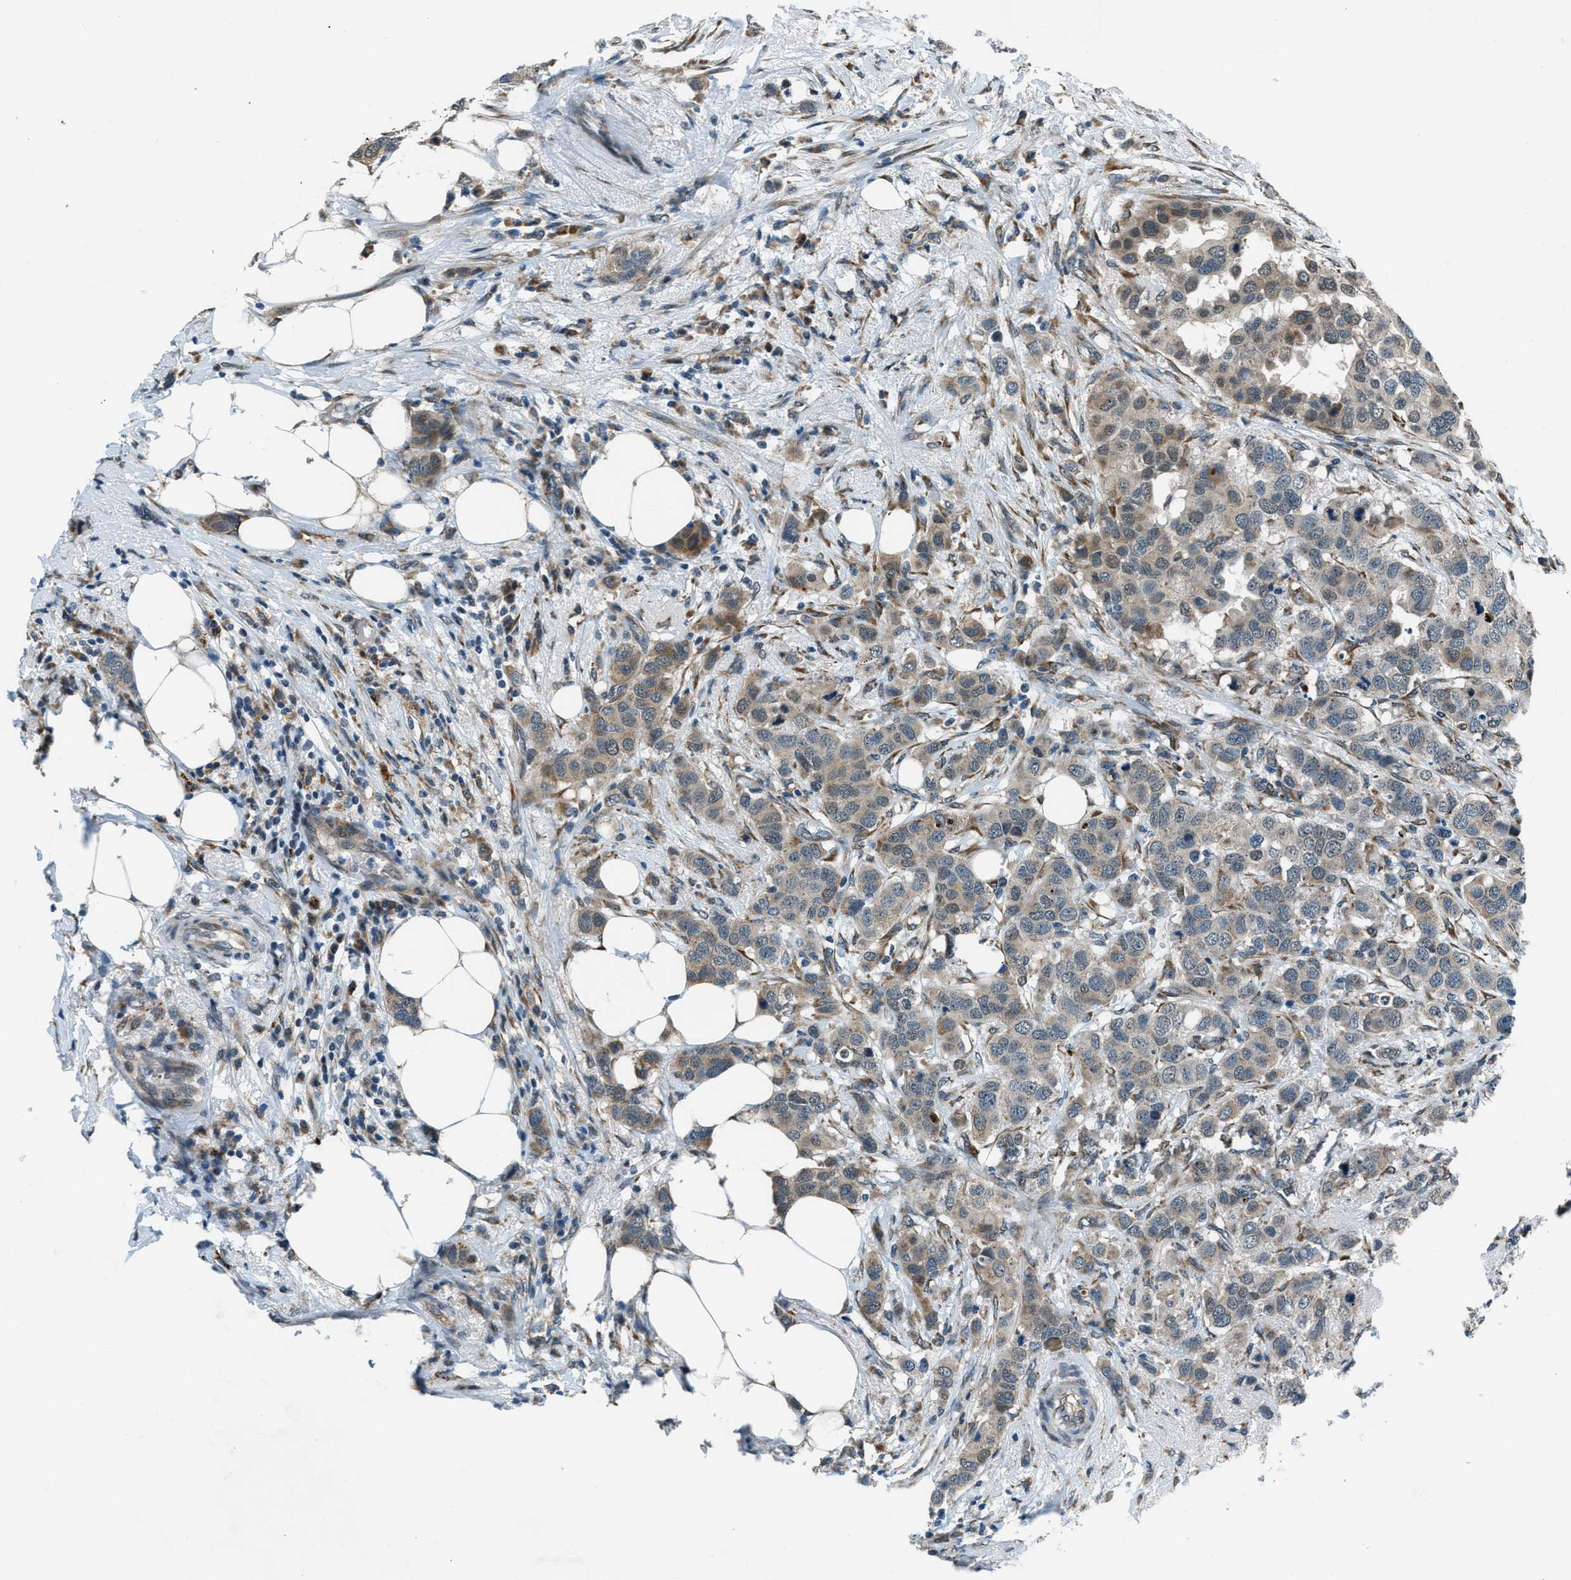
{"staining": {"intensity": "weak", "quantity": "25%-75%", "location": "cytoplasmic/membranous"}, "tissue": "breast cancer", "cell_type": "Tumor cells", "image_type": "cancer", "snomed": [{"axis": "morphology", "description": "Duct carcinoma"}, {"axis": "topography", "description": "Breast"}], "caption": "Brown immunohistochemical staining in breast cancer displays weak cytoplasmic/membranous positivity in about 25%-75% of tumor cells.", "gene": "GINM1", "patient": {"sex": "female", "age": 50}}